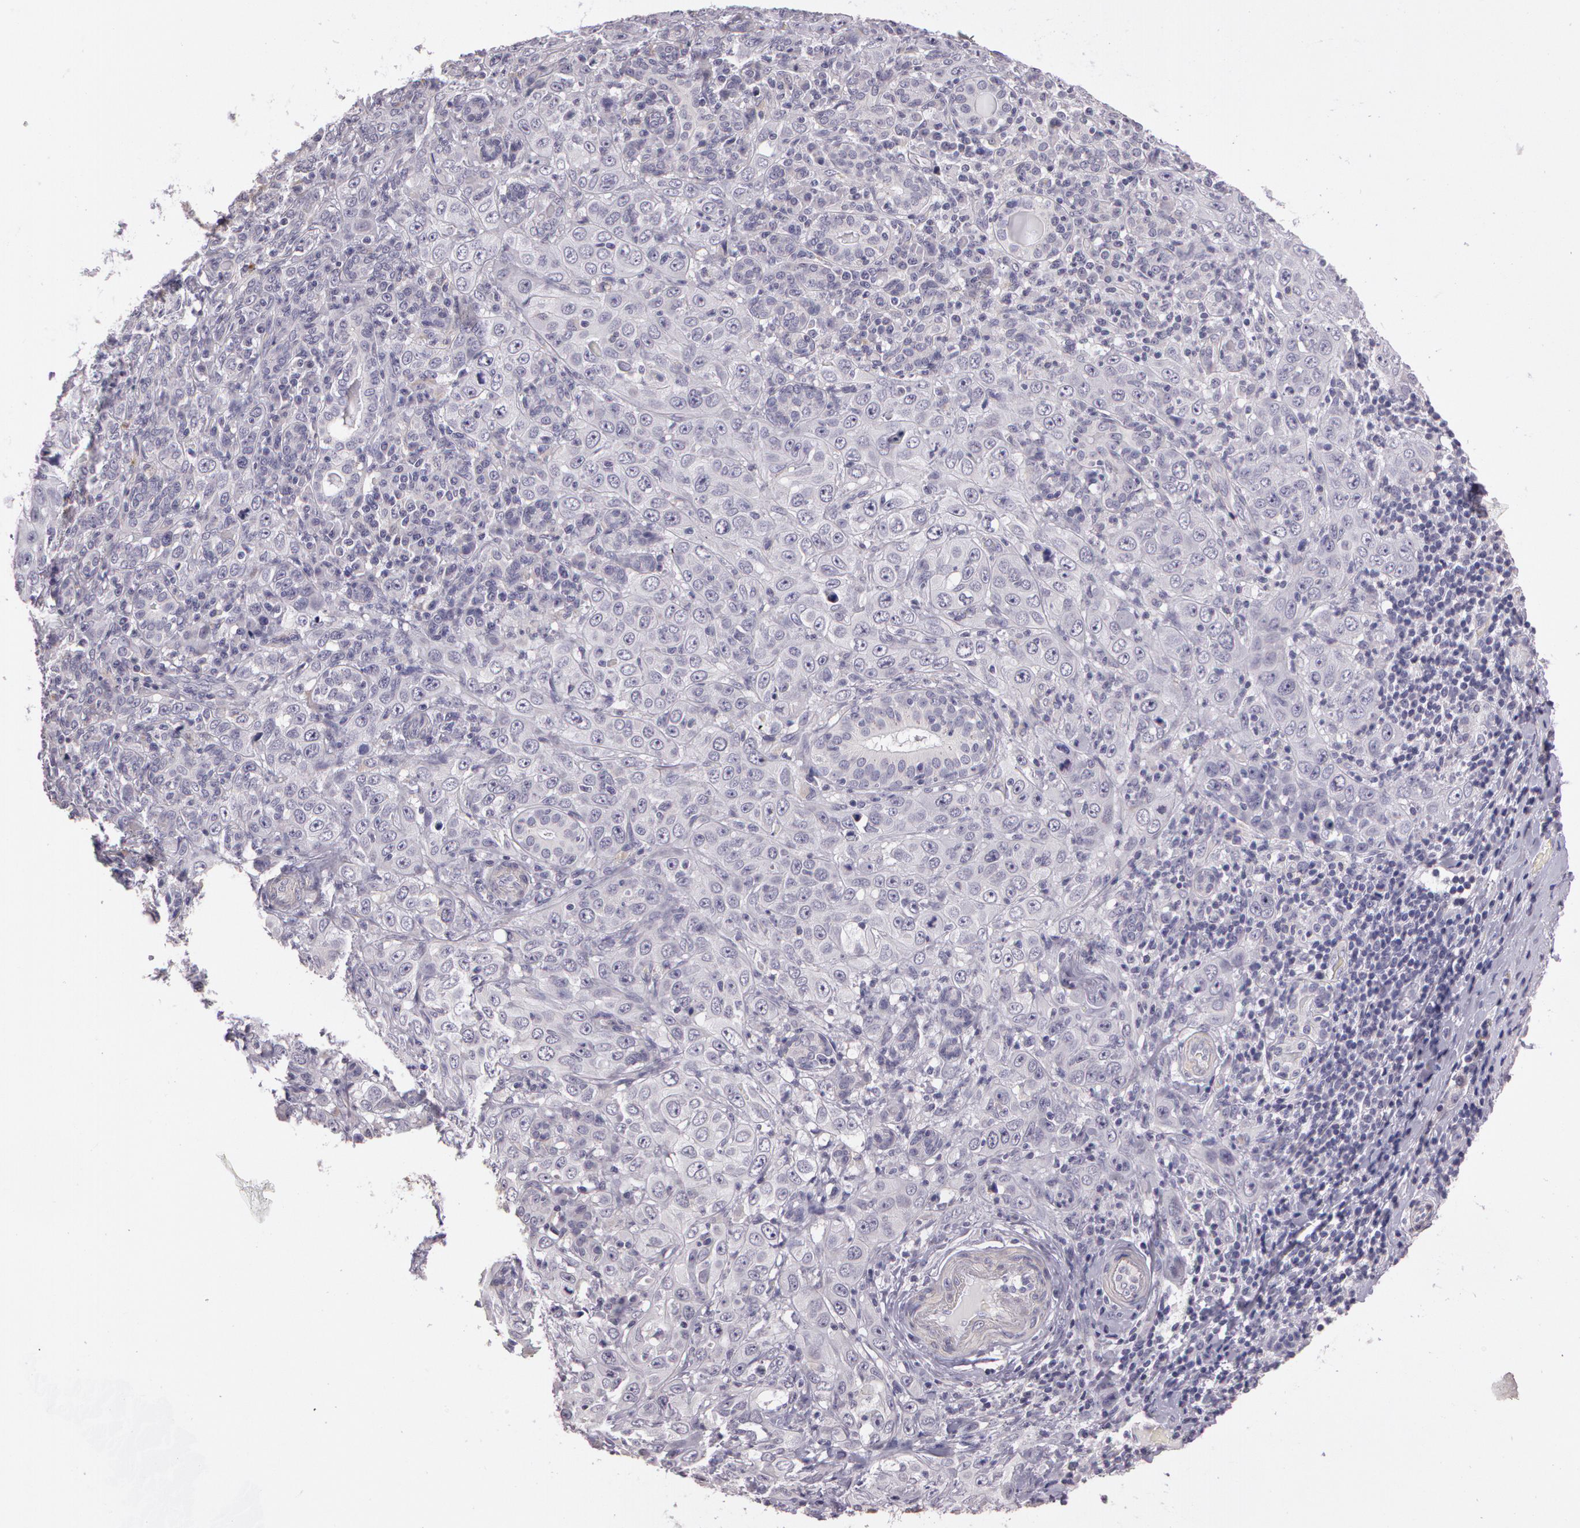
{"staining": {"intensity": "negative", "quantity": "none", "location": "none"}, "tissue": "skin cancer", "cell_type": "Tumor cells", "image_type": "cancer", "snomed": [{"axis": "morphology", "description": "Squamous cell carcinoma, NOS"}, {"axis": "topography", "description": "Skin"}], "caption": "Tumor cells show no significant staining in skin squamous cell carcinoma.", "gene": "G2E3", "patient": {"sex": "male", "age": 84}}